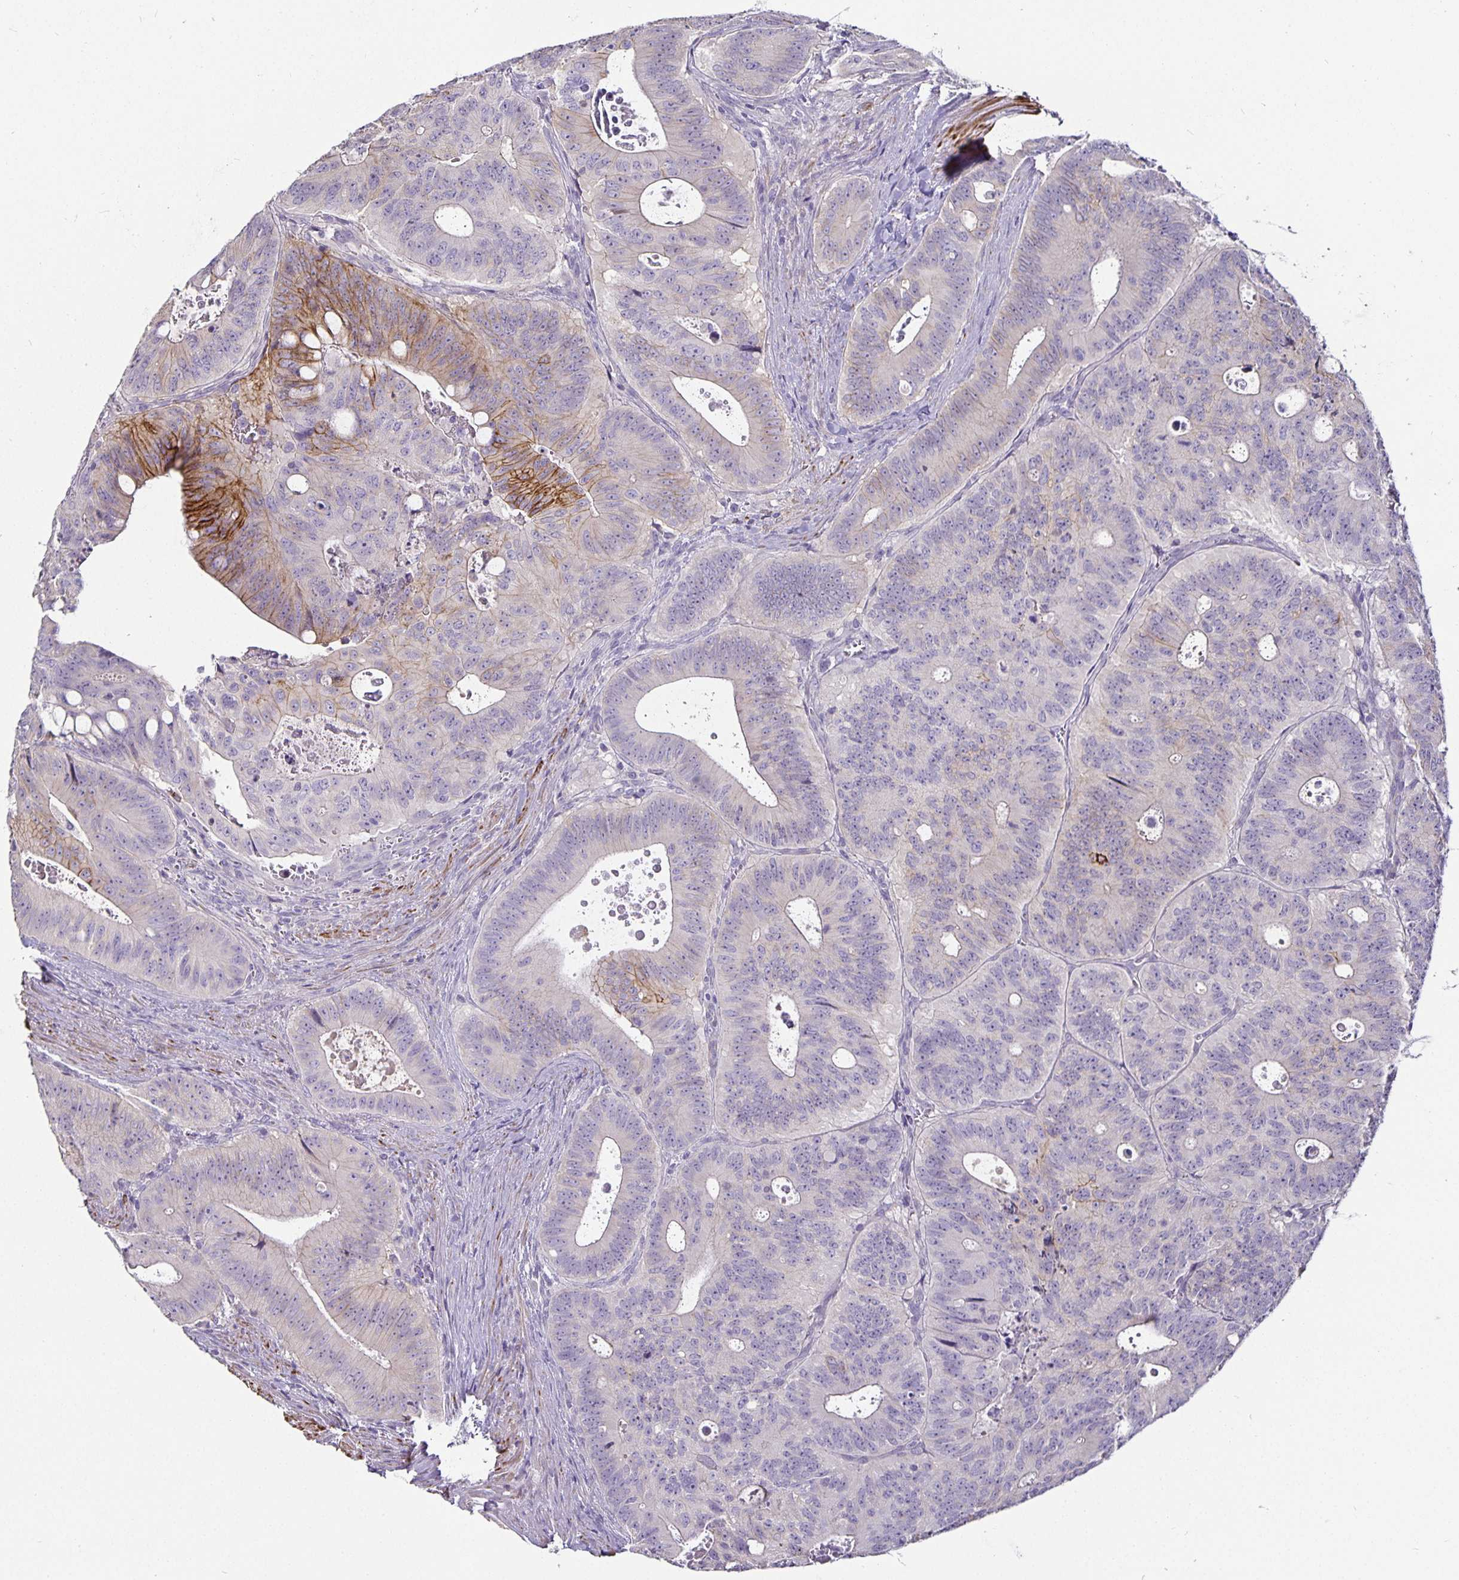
{"staining": {"intensity": "moderate", "quantity": "<25%", "location": "cytoplasmic/membranous"}, "tissue": "colorectal cancer", "cell_type": "Tumor cells", "image_type": "cancer", "snomed": [{"axis": "morphology", "description": "Adenocarcinoma, NOS"}, {"axis": "topography", "description": "Colon"}], "caption": "Protein expression analysis of colorectal cancer demonstrates moderate cytoplasmic/membranous positivity in about <25% of tumor cells.", "gene": "CA12", "patient": {"sex": "male", "age": 62}}